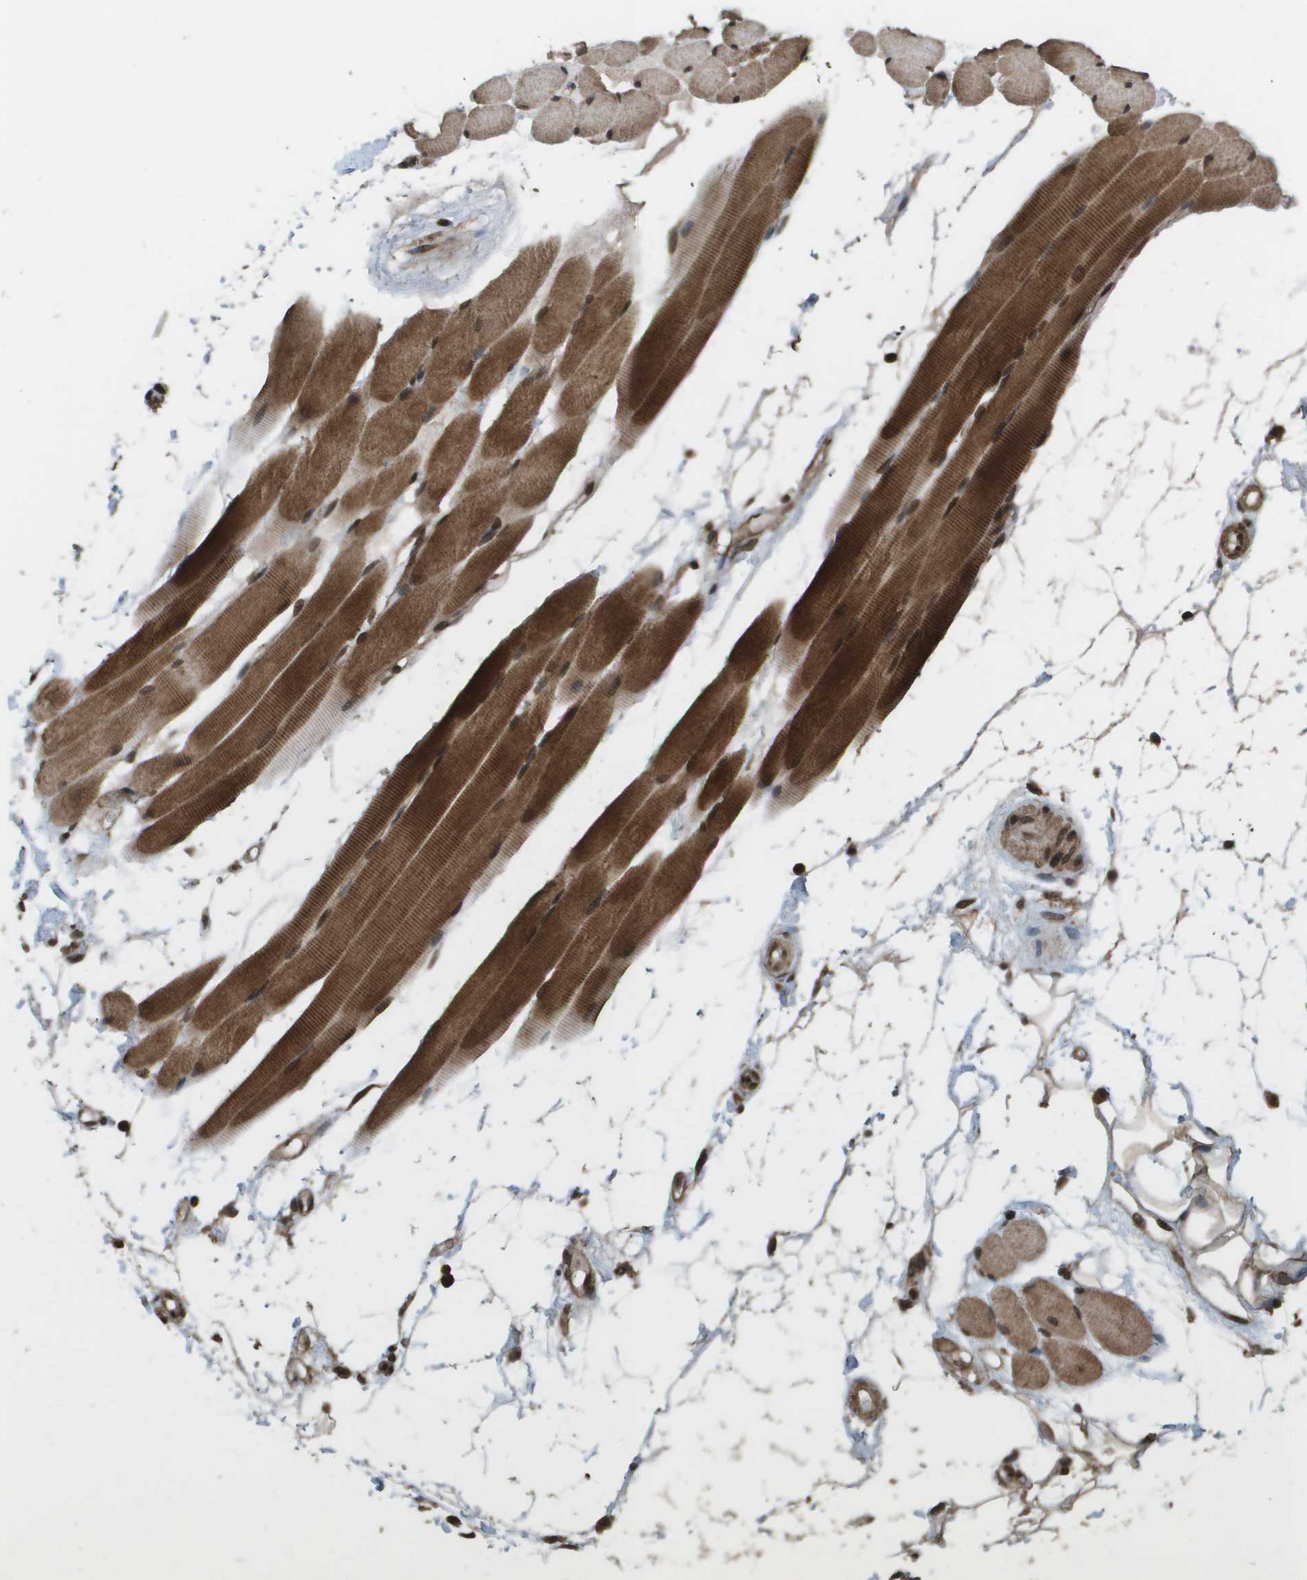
{"staining": {"intensity": "strong", "quantity": ">75%", "location": "cytoplasmic/membranous,nuclear"}, "tissue": "skeletal muscle", "cell_type": "Myocytes", "image_type": "normal", "snomed": [{"axis": "morphology", "description": "Normal tissue, NOS"}, {"axis": "topography", "description": "Skeletal muscle"}, {"axis": "topography", "description": "Peripheral nerve tissue"}], "caption": "Immunohistochemical staining of unremarkable skeletal muscle reveals >75% levels of strong cytoplasmic/membranous,nuclear protein expression in approximately >75% of myocytes. Using DAB (brown) and hematoxylin (blue) stains, captured at high magnification using brightfield microscopy.", "gene": "AXIN2", "patient": {"sex": "female", "age": 84}}